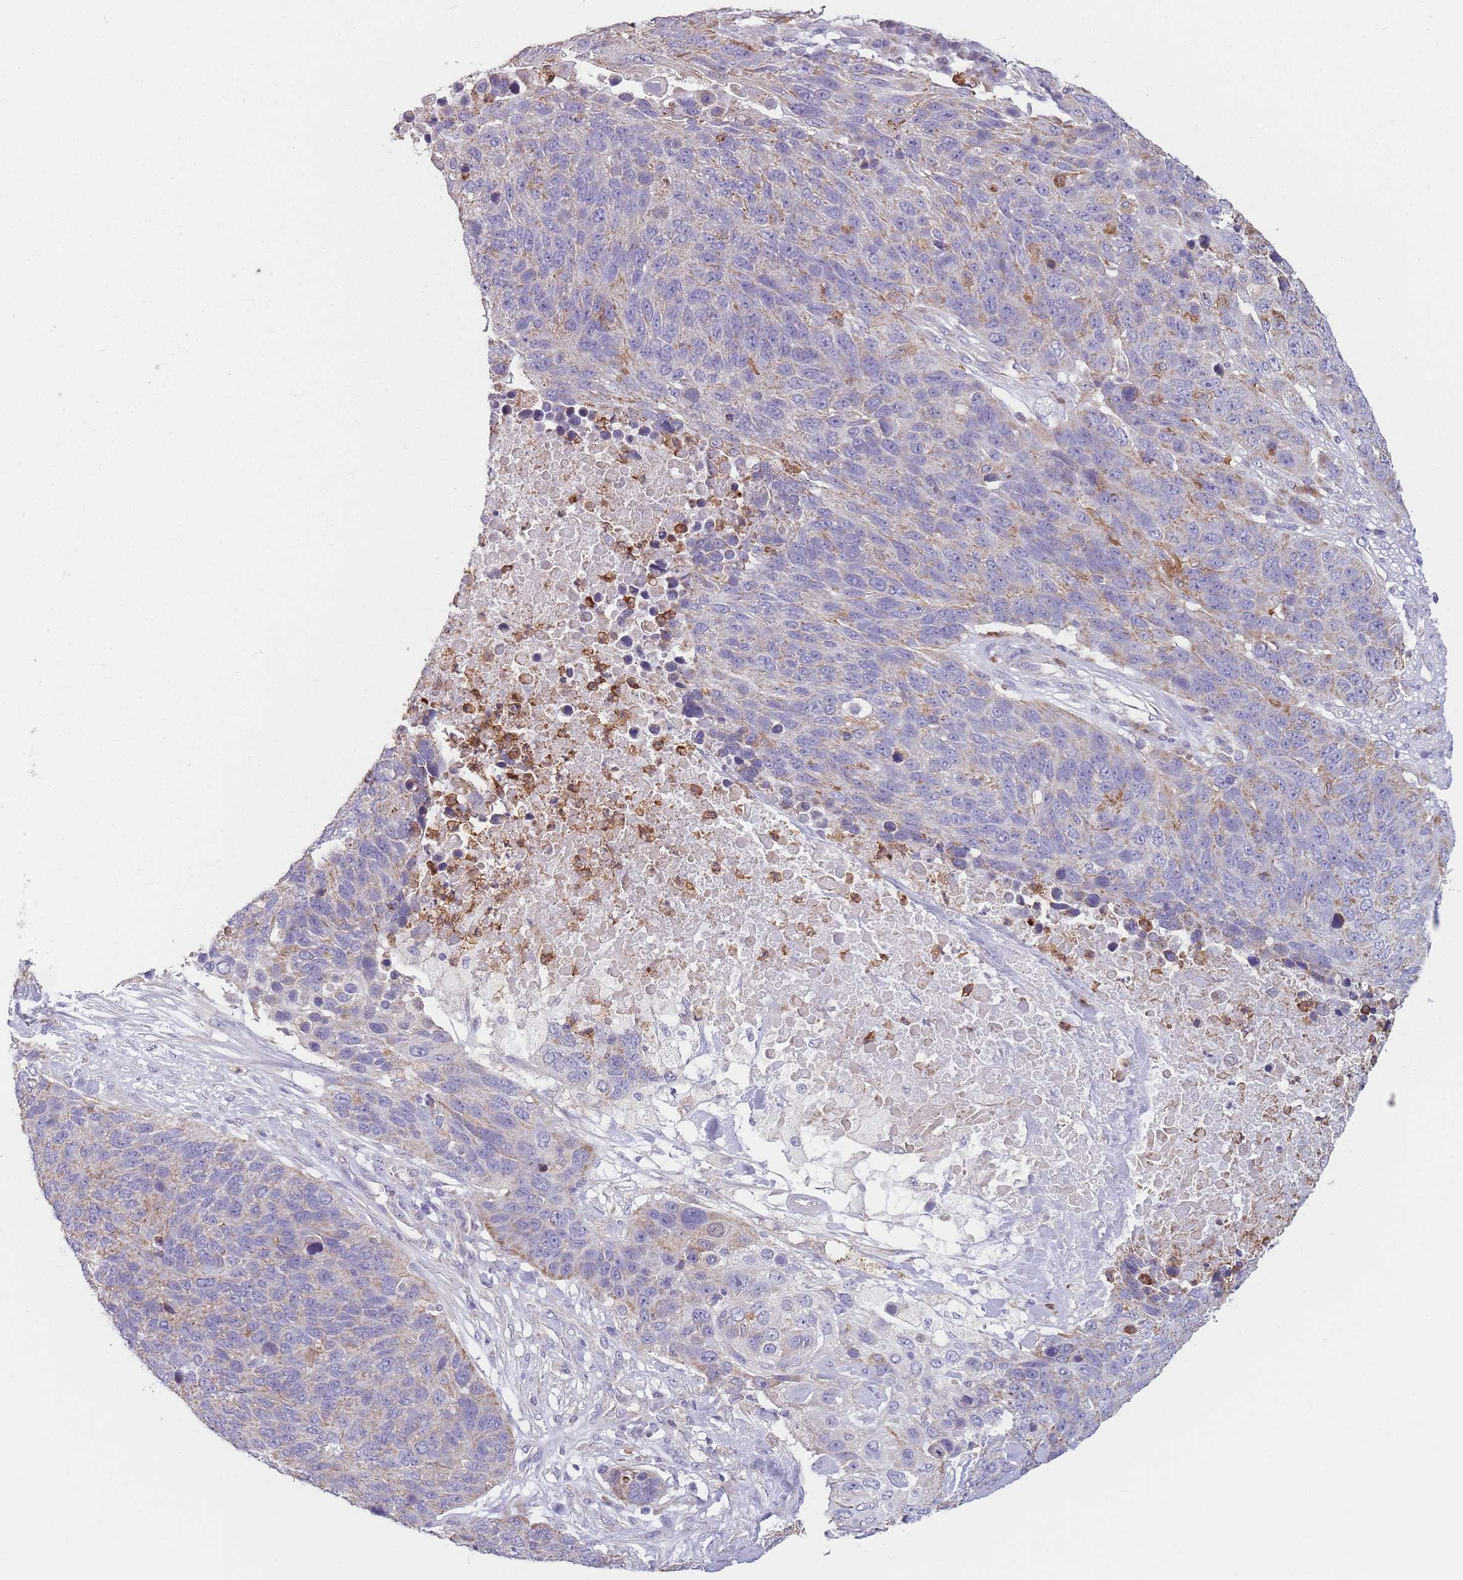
{"staining": {"intensity": "moderate", "quantity": "<25%", "location": "cytoplasmic/membranous"}, "tissue": "lung cancer", "cell_type": "Tumor cells", "image_type": "cancer", "snomed": [{"axis": "morphology", "description": "Normal tissue, NOS"}, {"axis": "morphology", "description": "Squamous cell carcinoma, NOS"}, {"axis": "topography", "description": "Lymph node"}, {"axis": "topography", "description": "Lung"}], "caption": "A micrograph showing moderate cytoplasmic/membranous staining in approximately <25% of tumor cells in lung cancer, as visualized by brown immunohistochemical staining.", "gene": "PRAM1", "patient": {"sex": "male", "age": 66}}